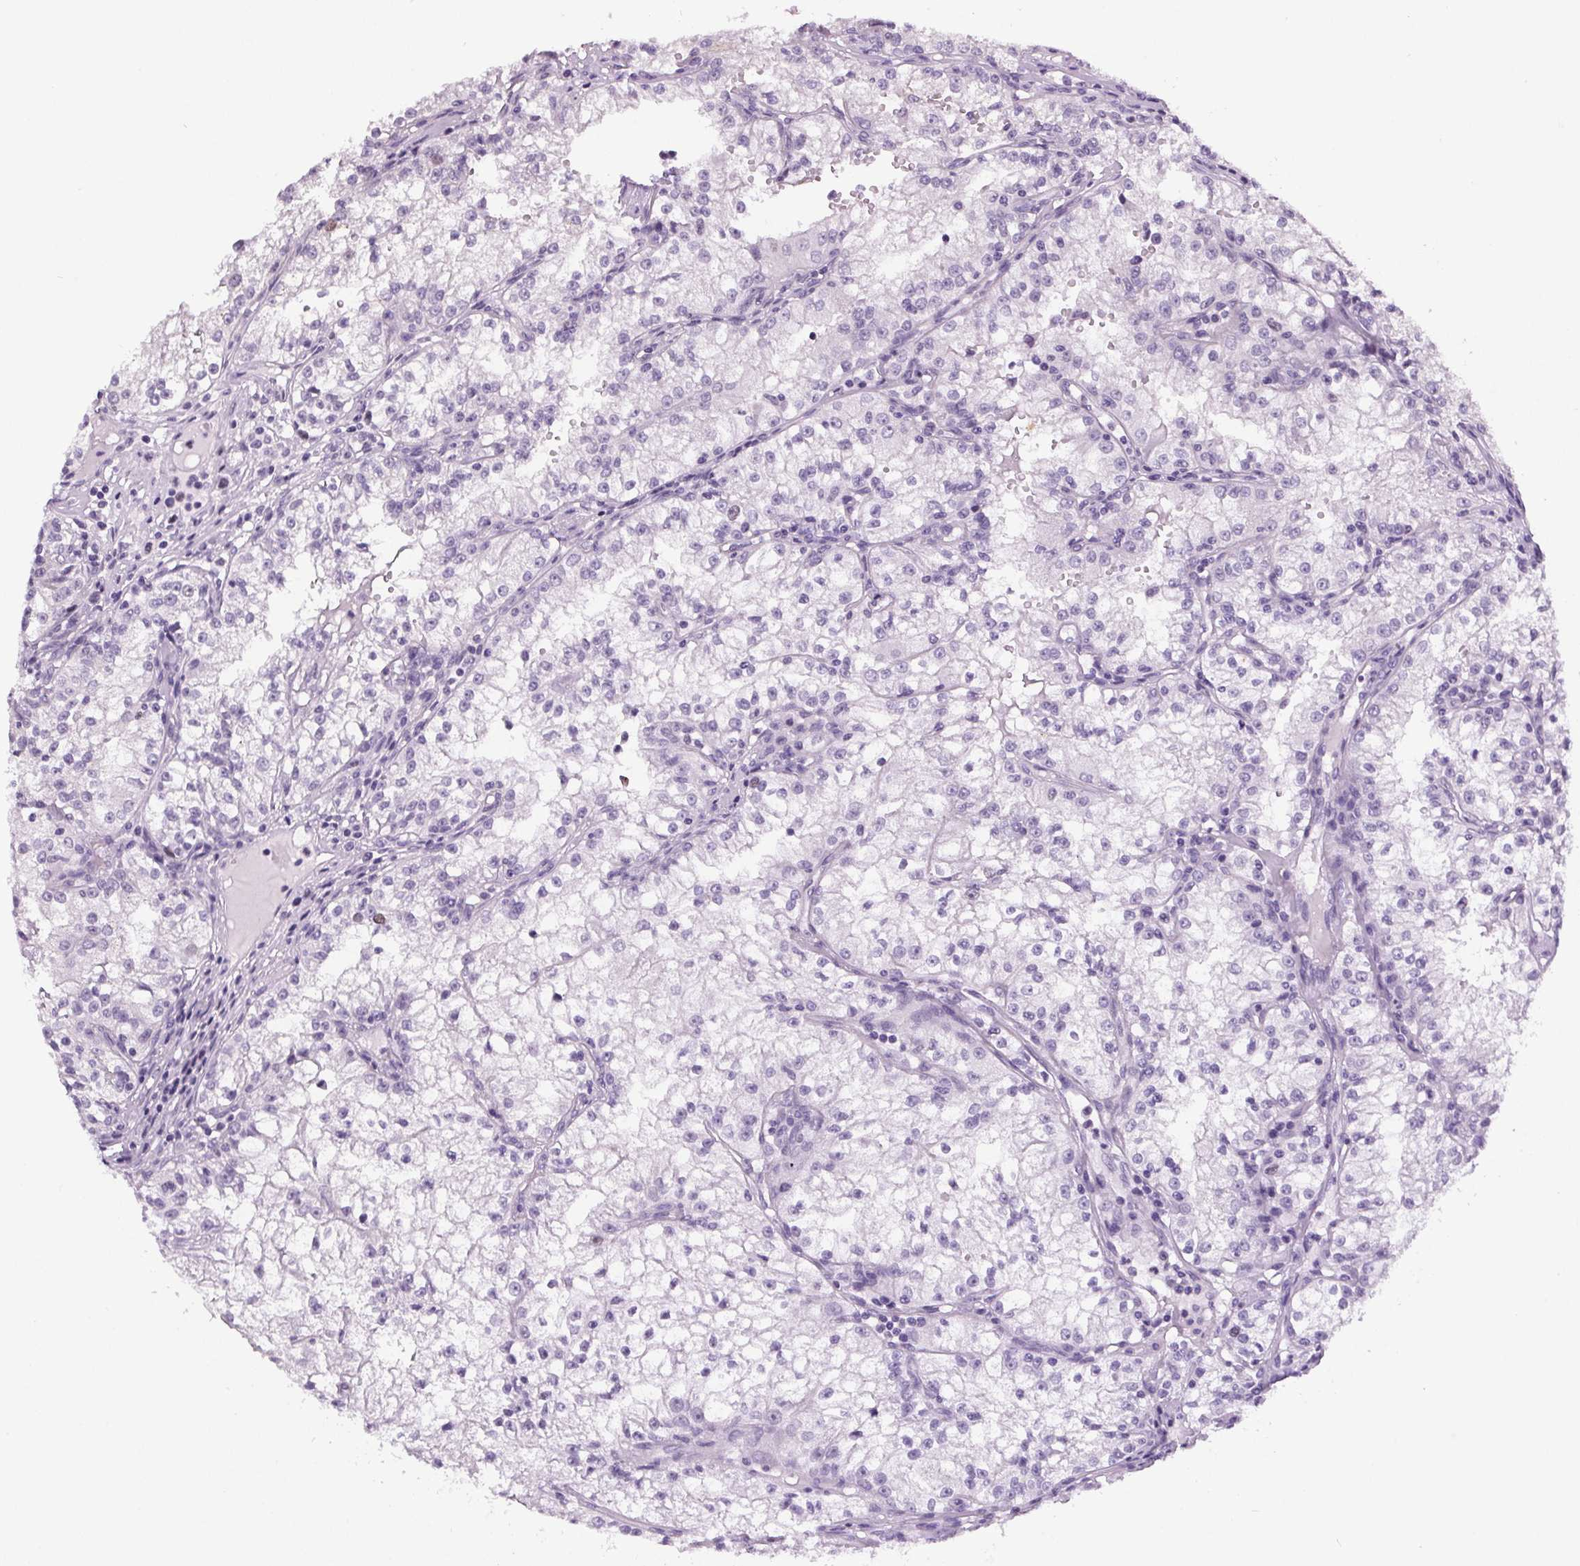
{"staining": {"intensity": "negative", "quantity": "none", "location": "none"}, "tissue": "renal cancer", "cell_type": "Tumor cells", "image_type": "cancer", "snomed": [{"axis": "morphology", "description": "Adenocarcinoma, NOS"}, {"axis": "topography", "description": "Kidney"}], "caption": "DAB immunohistochemical staining of renal adenocarcinoma displays no significant expression in tumor cells.", "gene": "CENPF", "patient": {"sex": "male", "age": 36}}